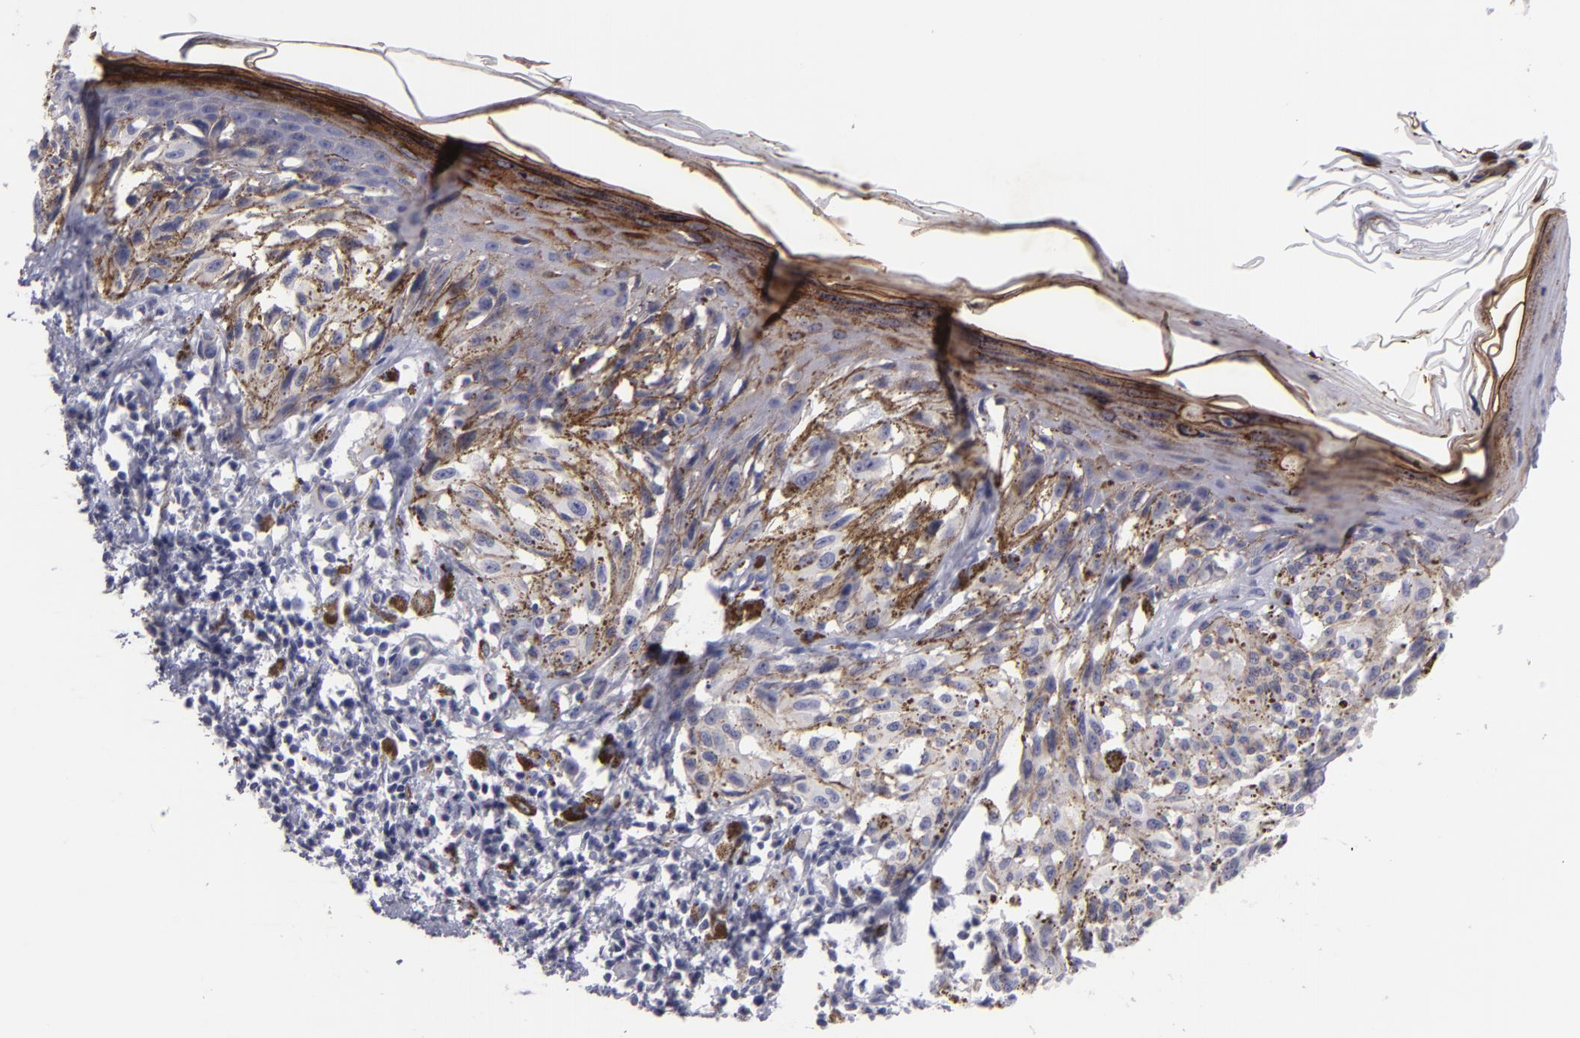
{"staining": {"intensity": "negative", "quantity": "none", "location": "none"}, "tissue": "melanoma", "cell_type": "Tumor cells", "image_type": "cancer", "snomed": [{"axis": "morphology", "description": "Malignant melanoma, NOS"}, {"axis": "topography", "description": "Skin"}], "caption": "IHC histopathology image of neoplastic tissue: human melanoma stained with DAB (3,3'-diaminobenzidine) displays no significant protein positivity in tumor cells. Brightfield microscopy of immunohistochemistry stained with DAB (3,3'-diaminobenzidine) (brown) and hematoxylin (blue), captured at high magnification.", "gene": "CTNNB1", "patient": {"sex": "female", "age": 72}}